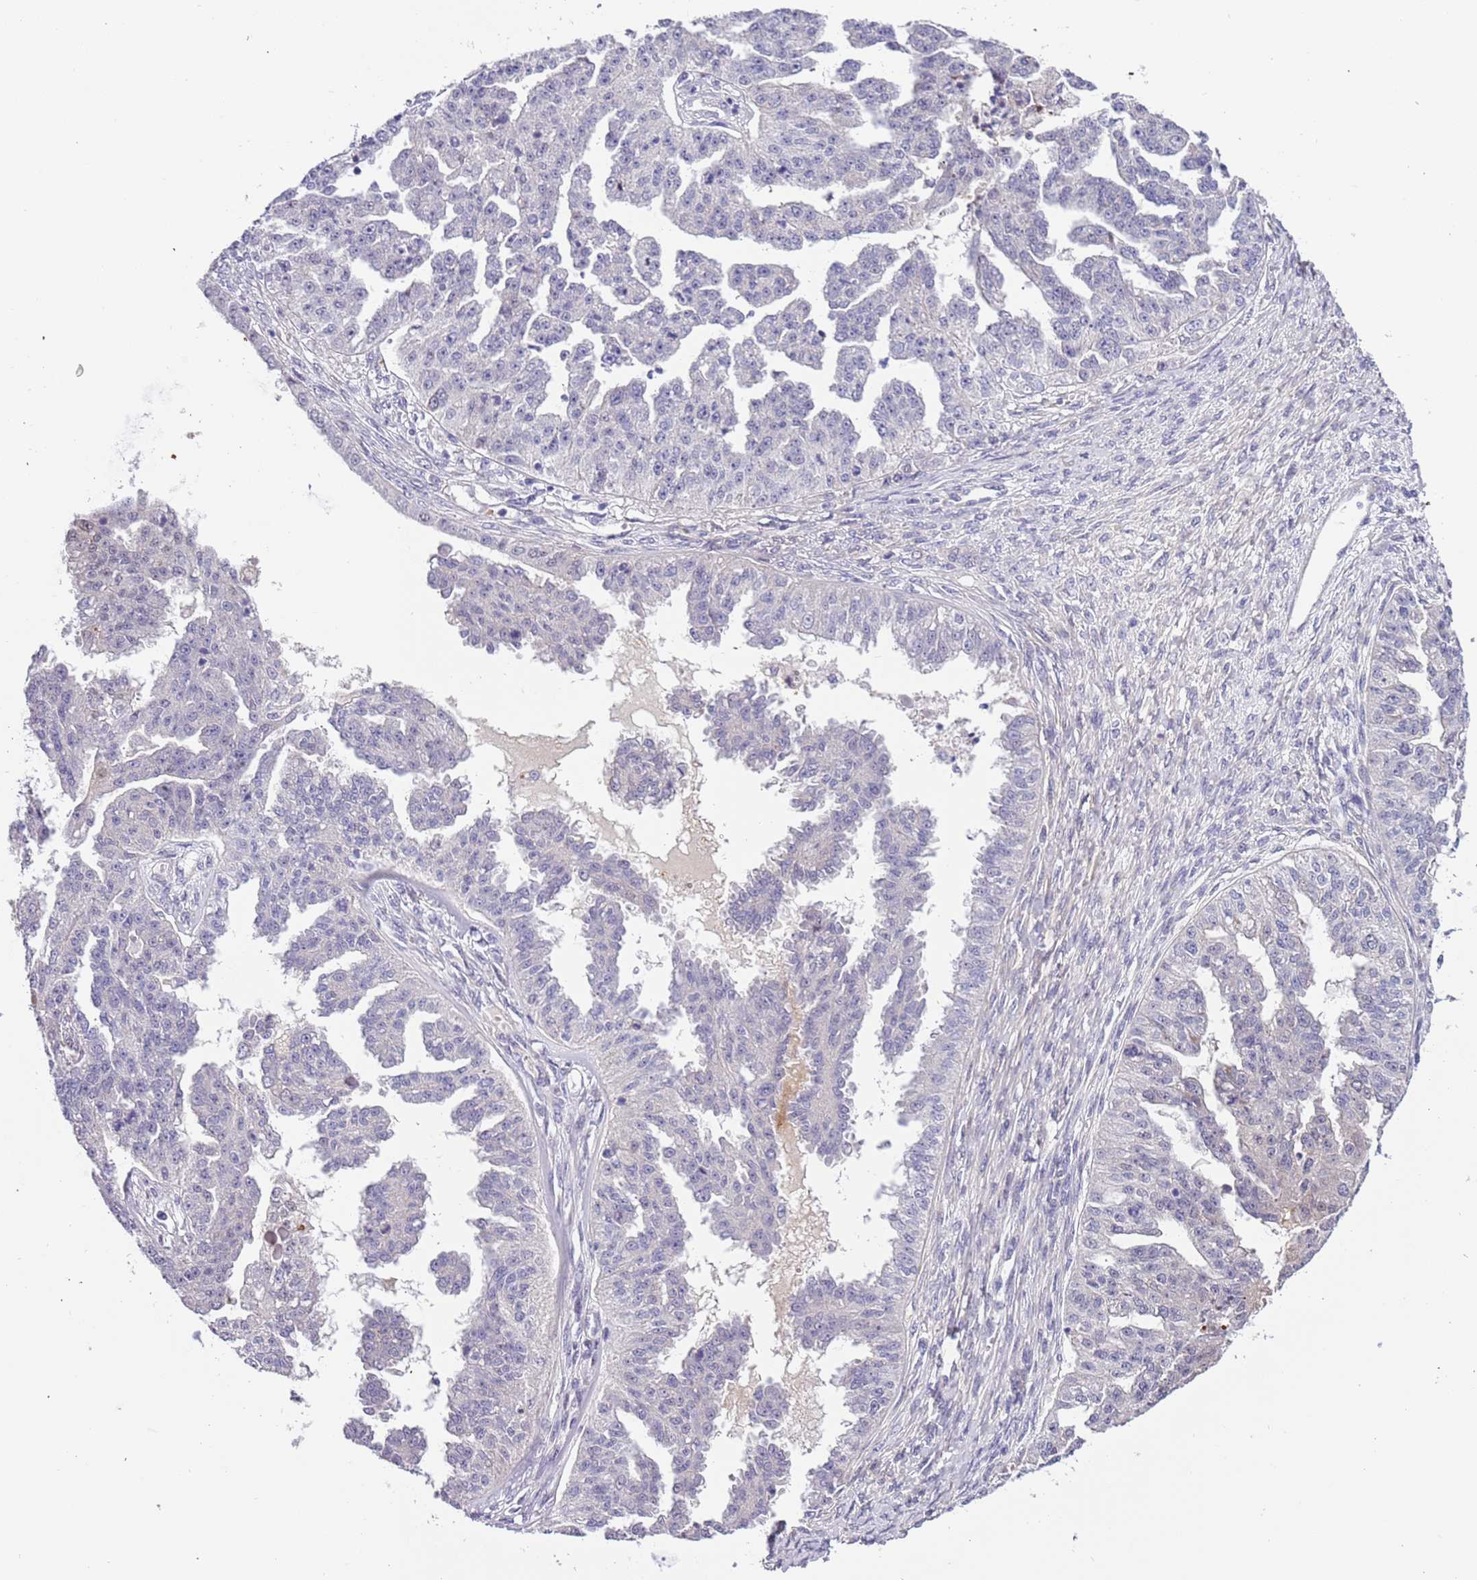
{"staining": {"intensity": "negative", "quantity": "none", "location": "none"}, "tissue": "ovarian cancer", "cell_type": "Tumor cells", "image_type": "cancer", "snomed": [{"axis": "morphology", "description": "Cystadenocarcinoma, serous, NOS"}, {"axis": "topography", "description": "Ovary"}], "caption": "Immunohistochemistry of ovarian serous cystadenocarcinoma reveals no staining in tumor cells. The staining is performed using DAB (3,3'-diaminobenzidine) brown chromogen with nuclei counter-stained in using hematoxylin.", "gene": "PLEKHH1", "patient": {"sex": "female", "age": 58}}